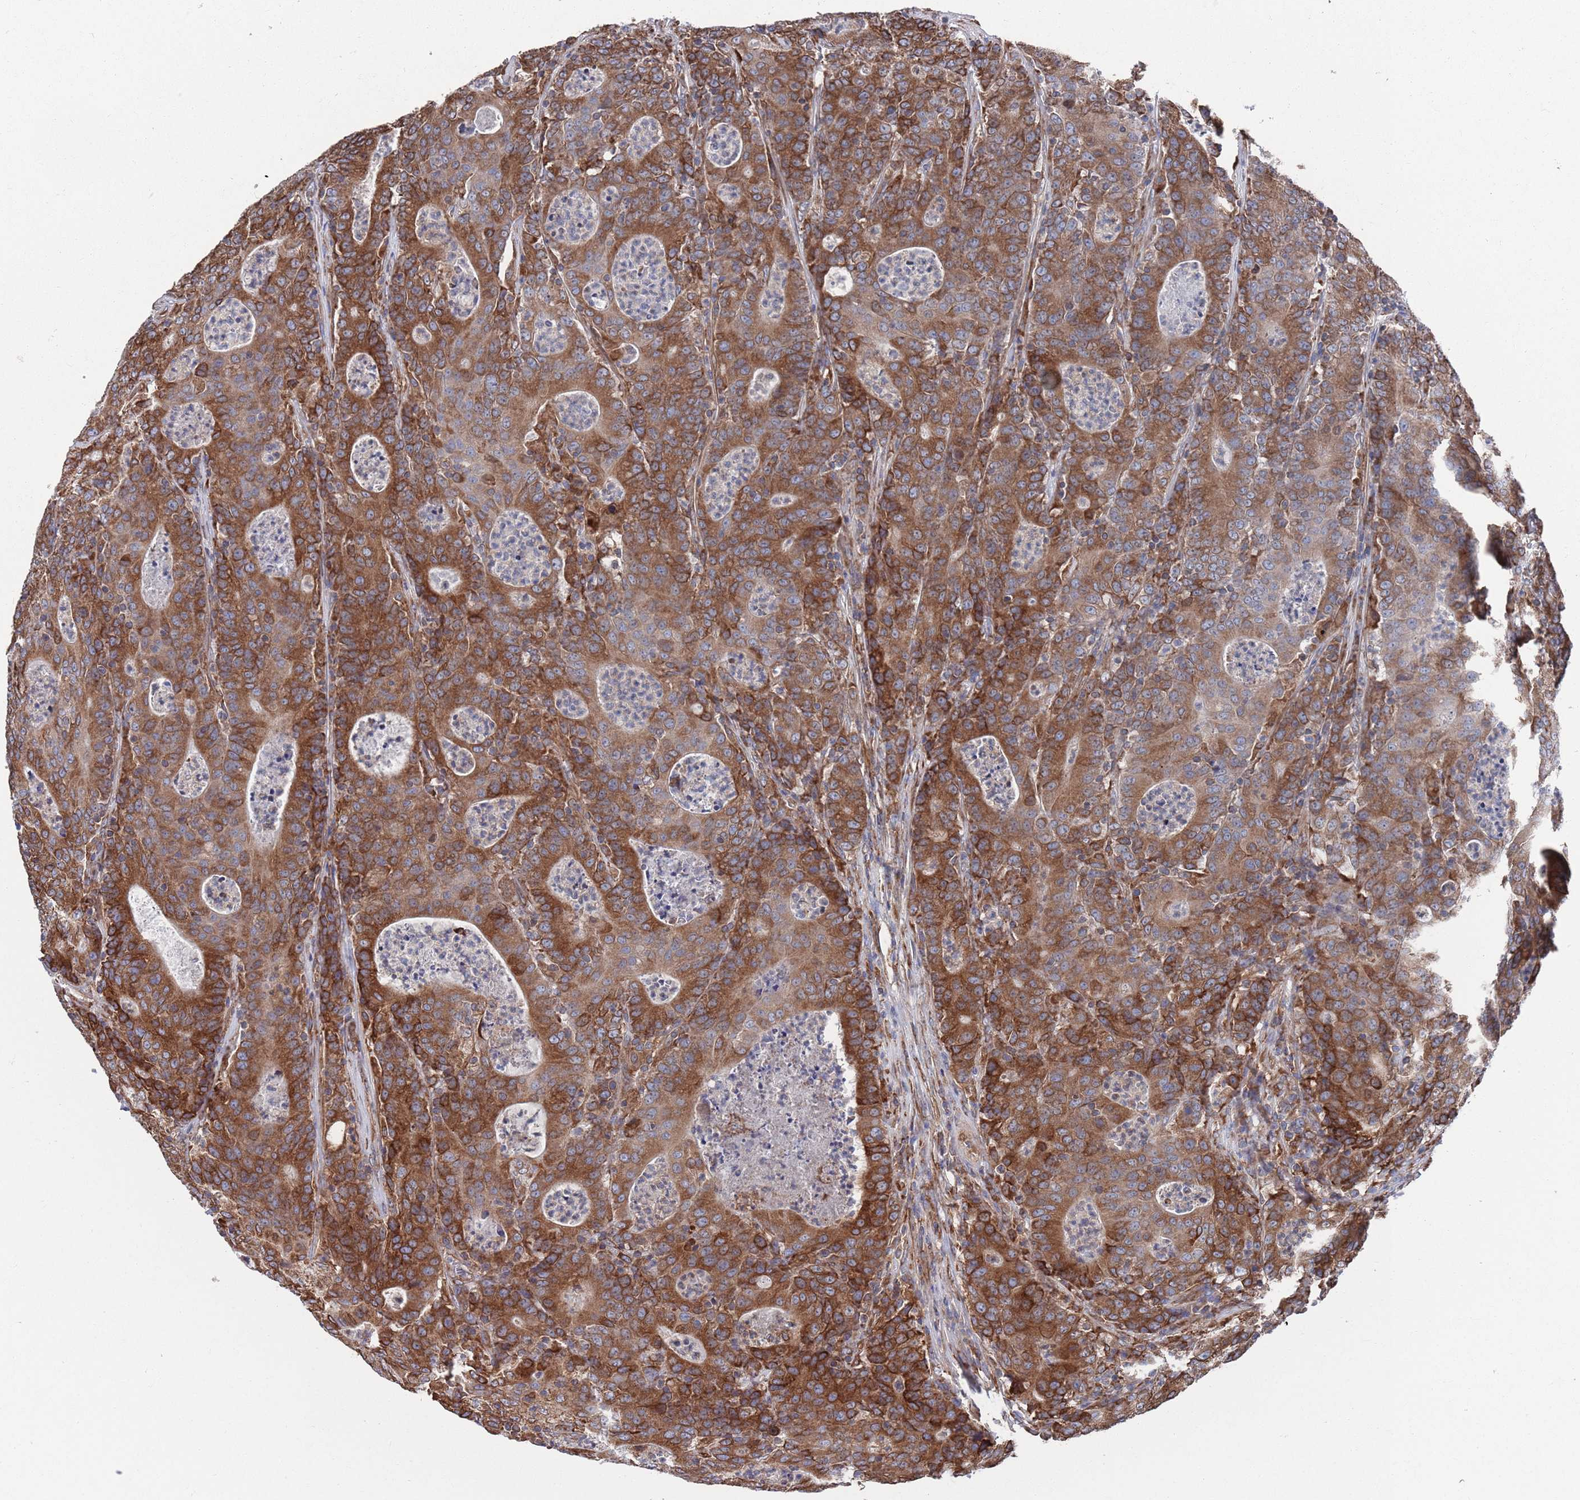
{"staining": {"intensity": "moderate", "quantity": ">75%", "location": "cytoplasmic/membranous"}, "tissue": "colorectal cancer", "cell_type": "Tumor cells", "image_type": "cancer", "snomed": [{"axis": "morphology", "description": "Adenocarcinoma, NOS"}, {"axis": "topography", "description": "Colon"}], "caption": "A photomicrograph of human adenocarcinoma (colorectal) stained for a protein displays moderate cytoplasmic/membranous brown staining in tumor cells. Nuclei are stained in blue.", "gene": "GID8", "patient": {"sex": "male", "age": 83}}